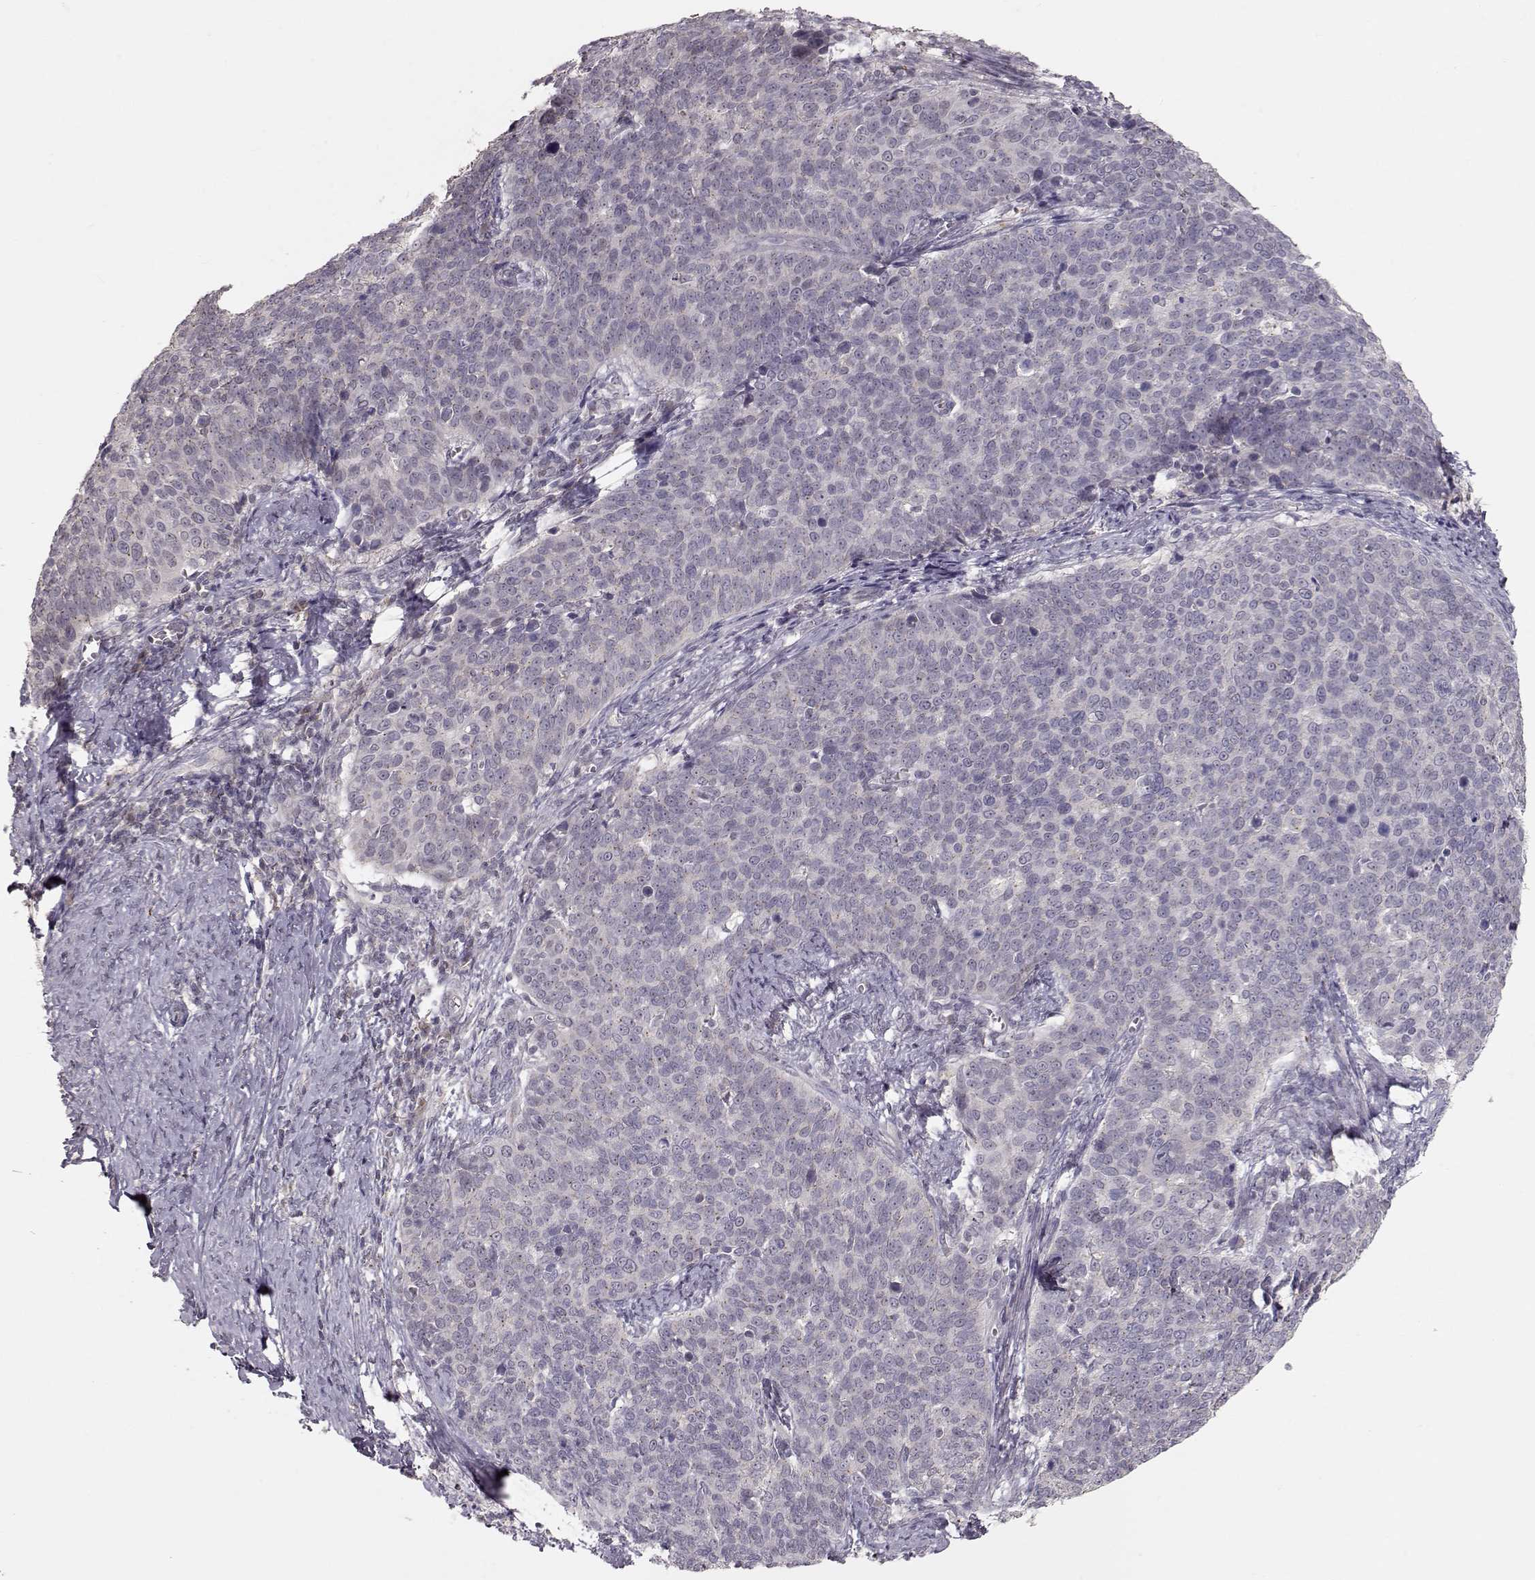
{"staining": {"intensity": "negative", "quantity": "none", "location": "none"}, "tissue": "cervical cancer", "cell_type": "Tumor cells", "image_type": "cancer", "snomed": [{"axis": "morphology", "description": "Squamous cell carcinoma, NOS"}, {"axis": "topography", "description": "Cervix"}], "caption": "This is an immunohistochemistry (IHC) photomicrograph of human cervical squamous cell carcinoma. There is no expression in tumor cells.", "gene": "PNMT", "patient": {"sex": "female", "age": 39}}